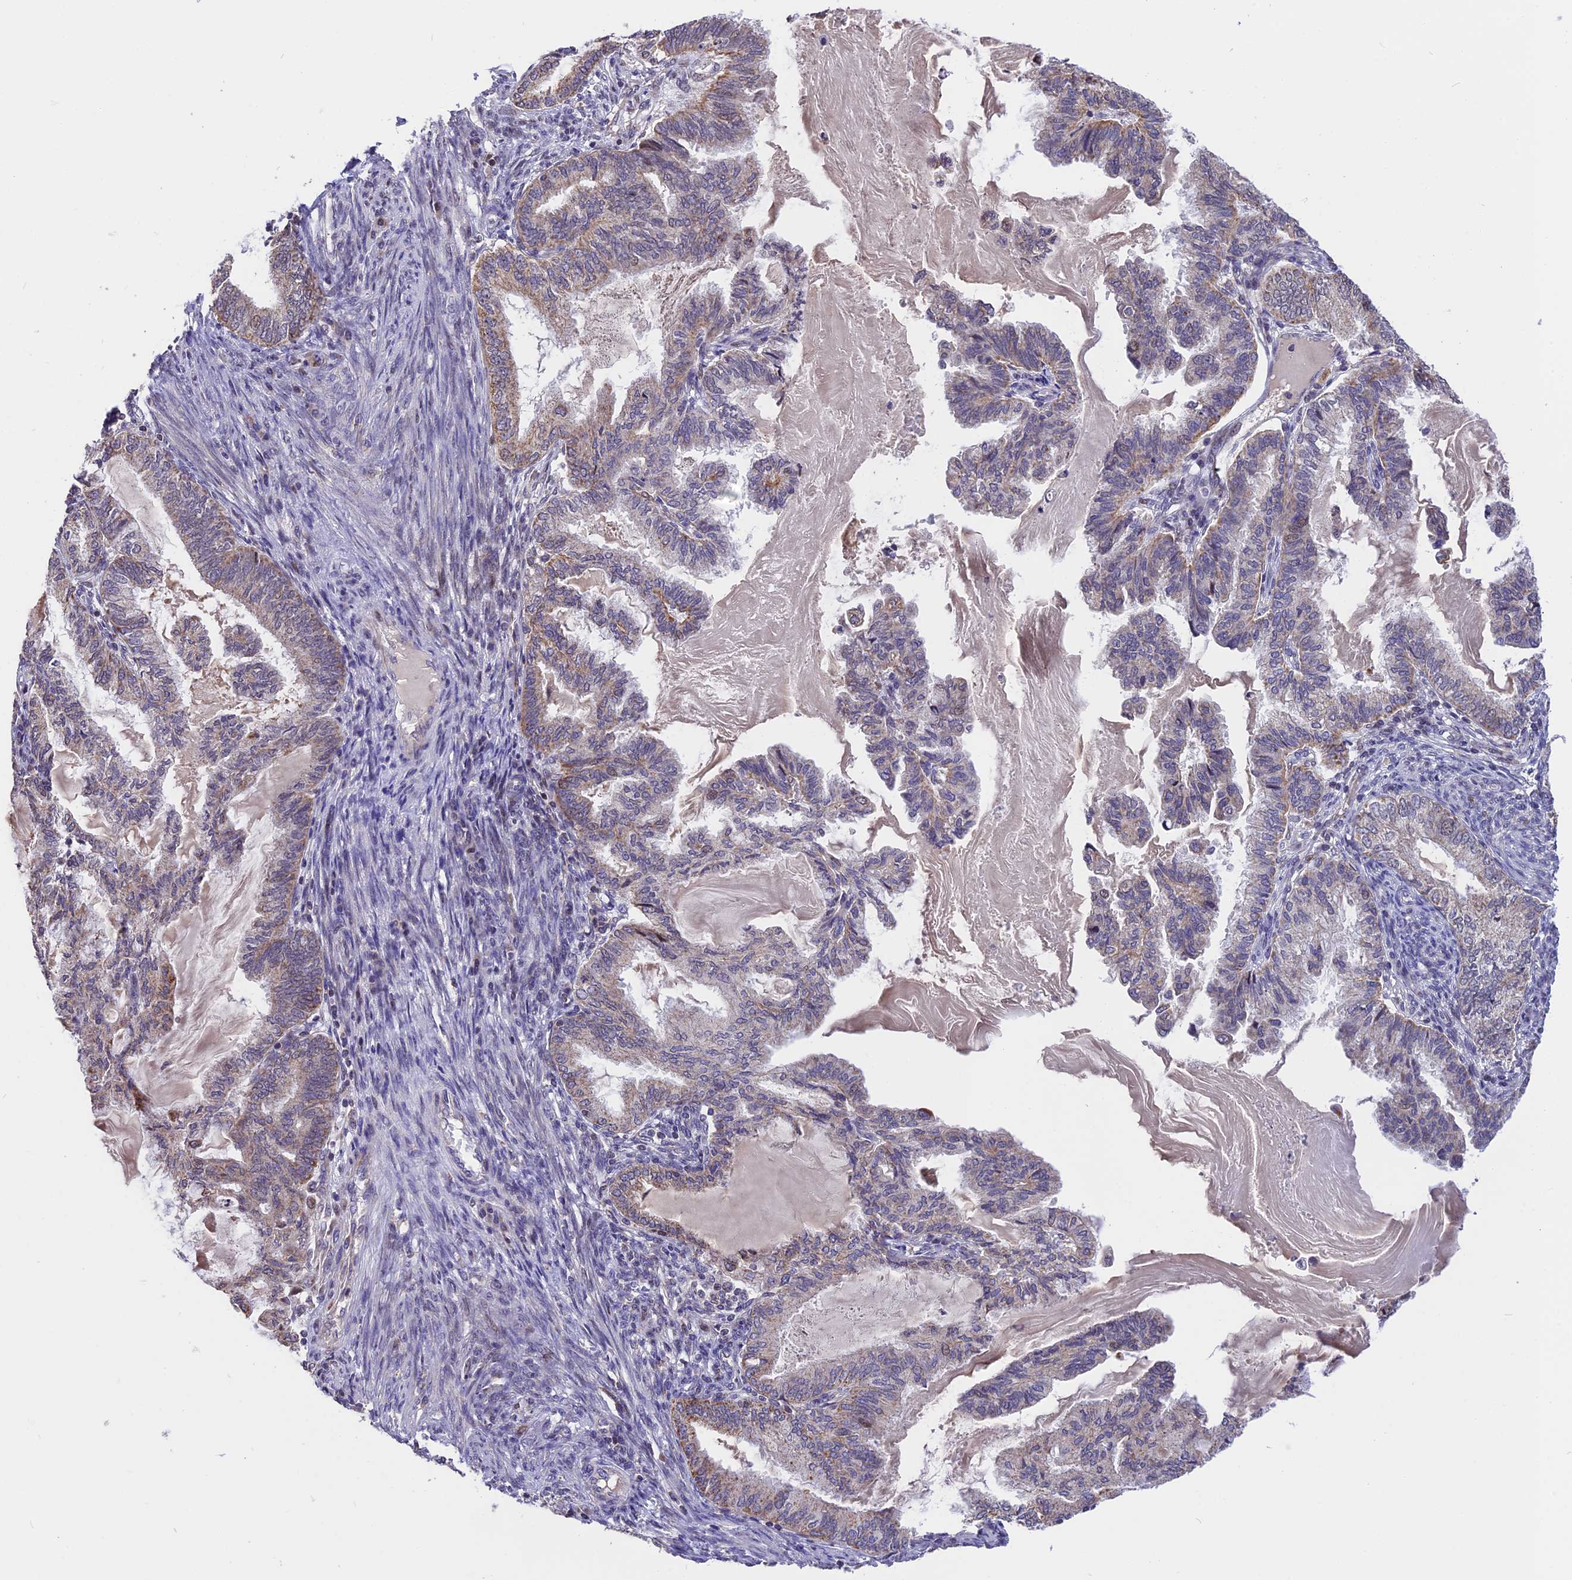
{"staining": {"intensity": "weak", "quantity": "25%-75%", "location": "cytoplasmic/membranous"}, "tissue": "endometrial cancer", "cell_type": "Tumor cells", "image_type": "cancer", "snomed": [{"axis": "morphology", "description": "Adenocarcinoma, NOS"}, {"axis": "topography", "description": "Endometrium"}], "caption": "Immunohistochemical staining of human endometrial cancer (adenocarcinoma) reveals weak cytoplasmic/membranous protein positivity in approximately 25%-75% of tumor cells.", "gene": "RERGL", "patient": {"sex": "female", "age": 86}}